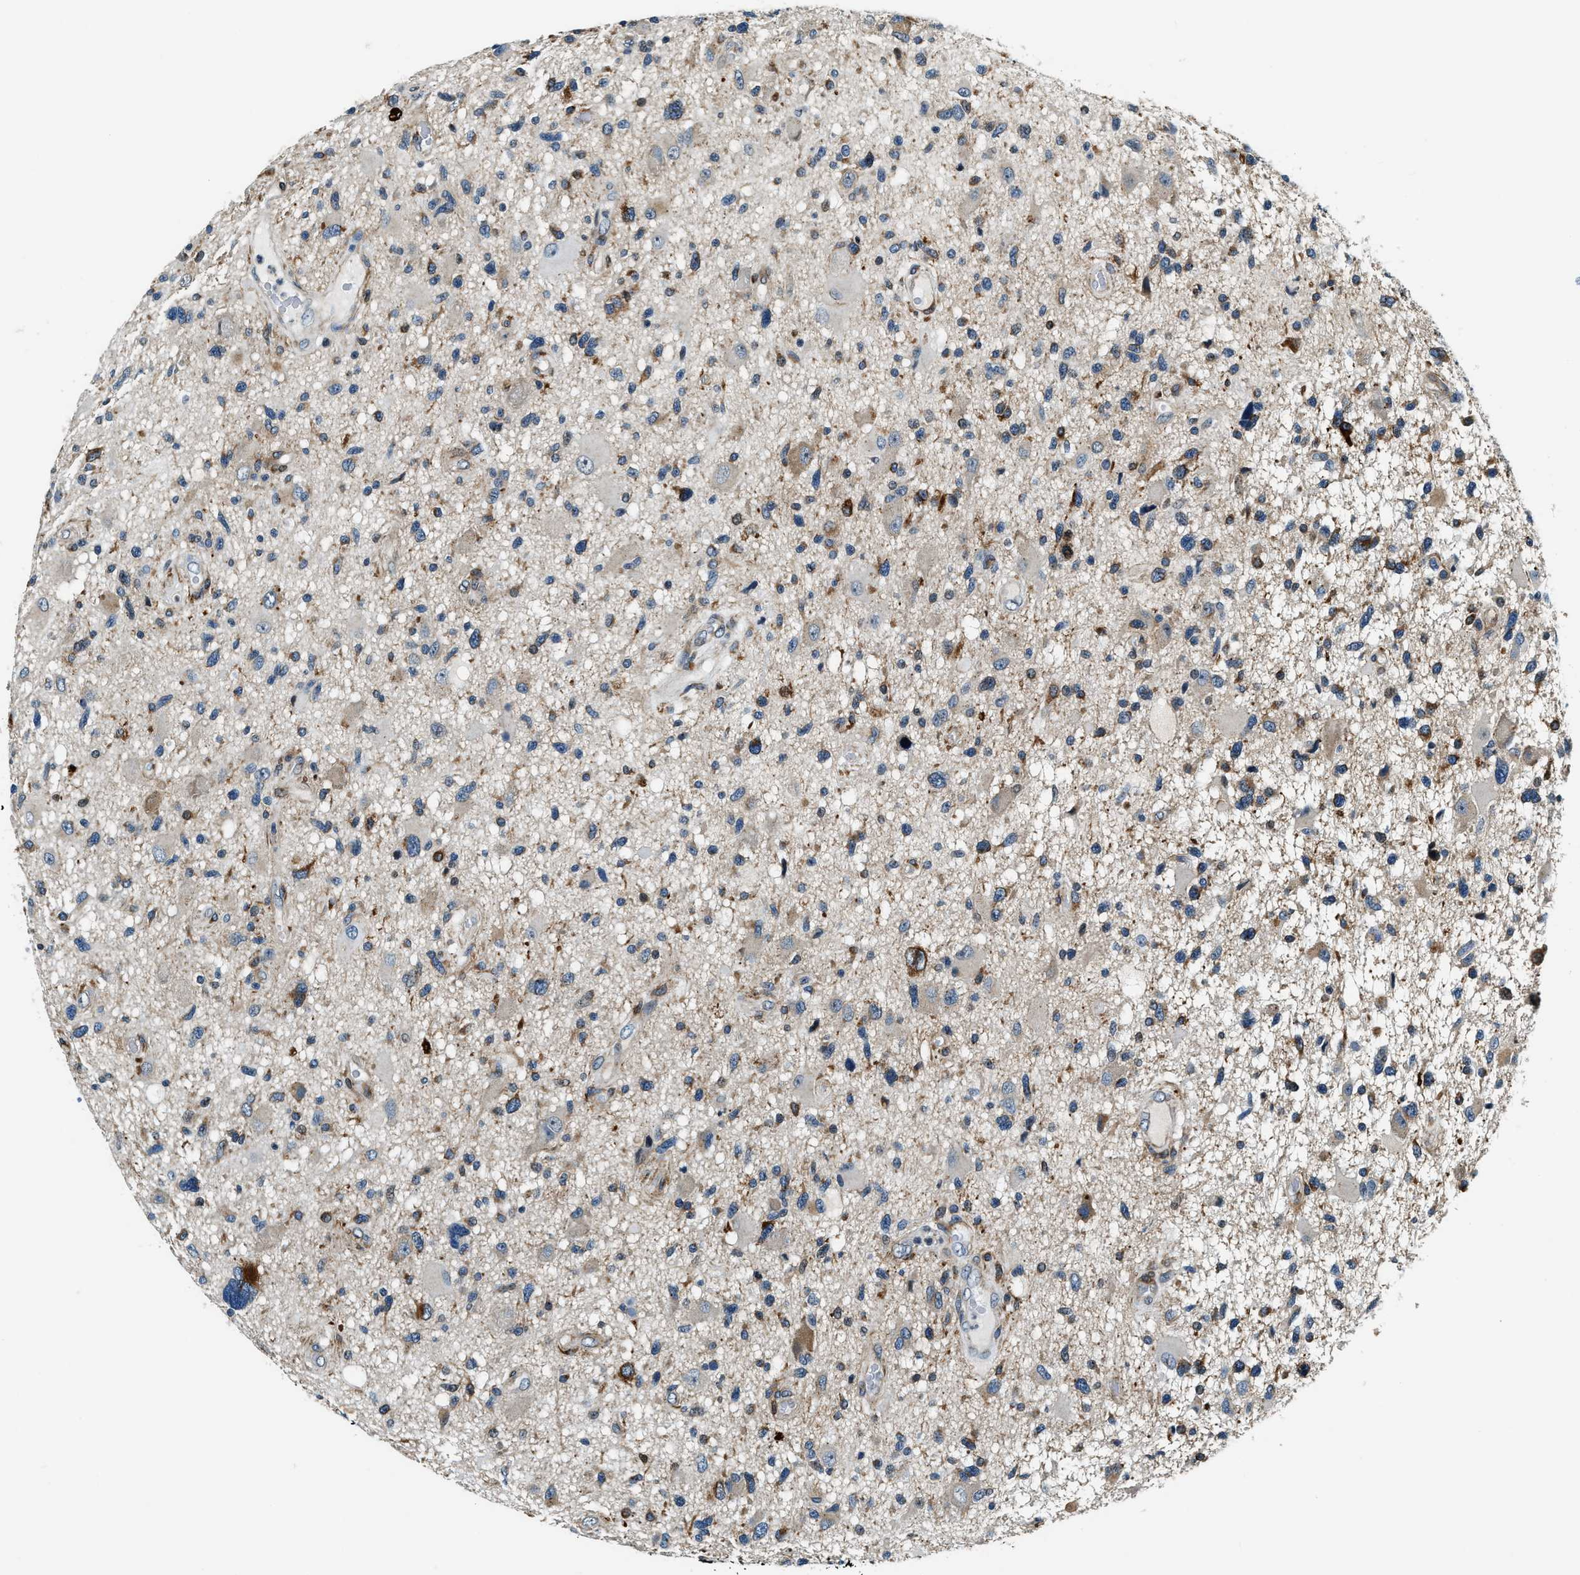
{"staining": {"intensity": "moderate", "quantity": "<25%", "location": "cytoplasmic/membranous"}, "tissue": "glioma", "cell_type": "Tumor cells", "image_type": "cancer", "snomed": [{"axis": "morphology", "description": "Glioma, malignant, High grade"}, {"axis": "topography", "description": "Brain"}], "caption": "Tumor cells demonstrate moderate cytoplasmic/membranous expression in approximately <25% of cells in glioma.", "gene": "C2orf66", "patient": {"sex": "male", "age": 33}}